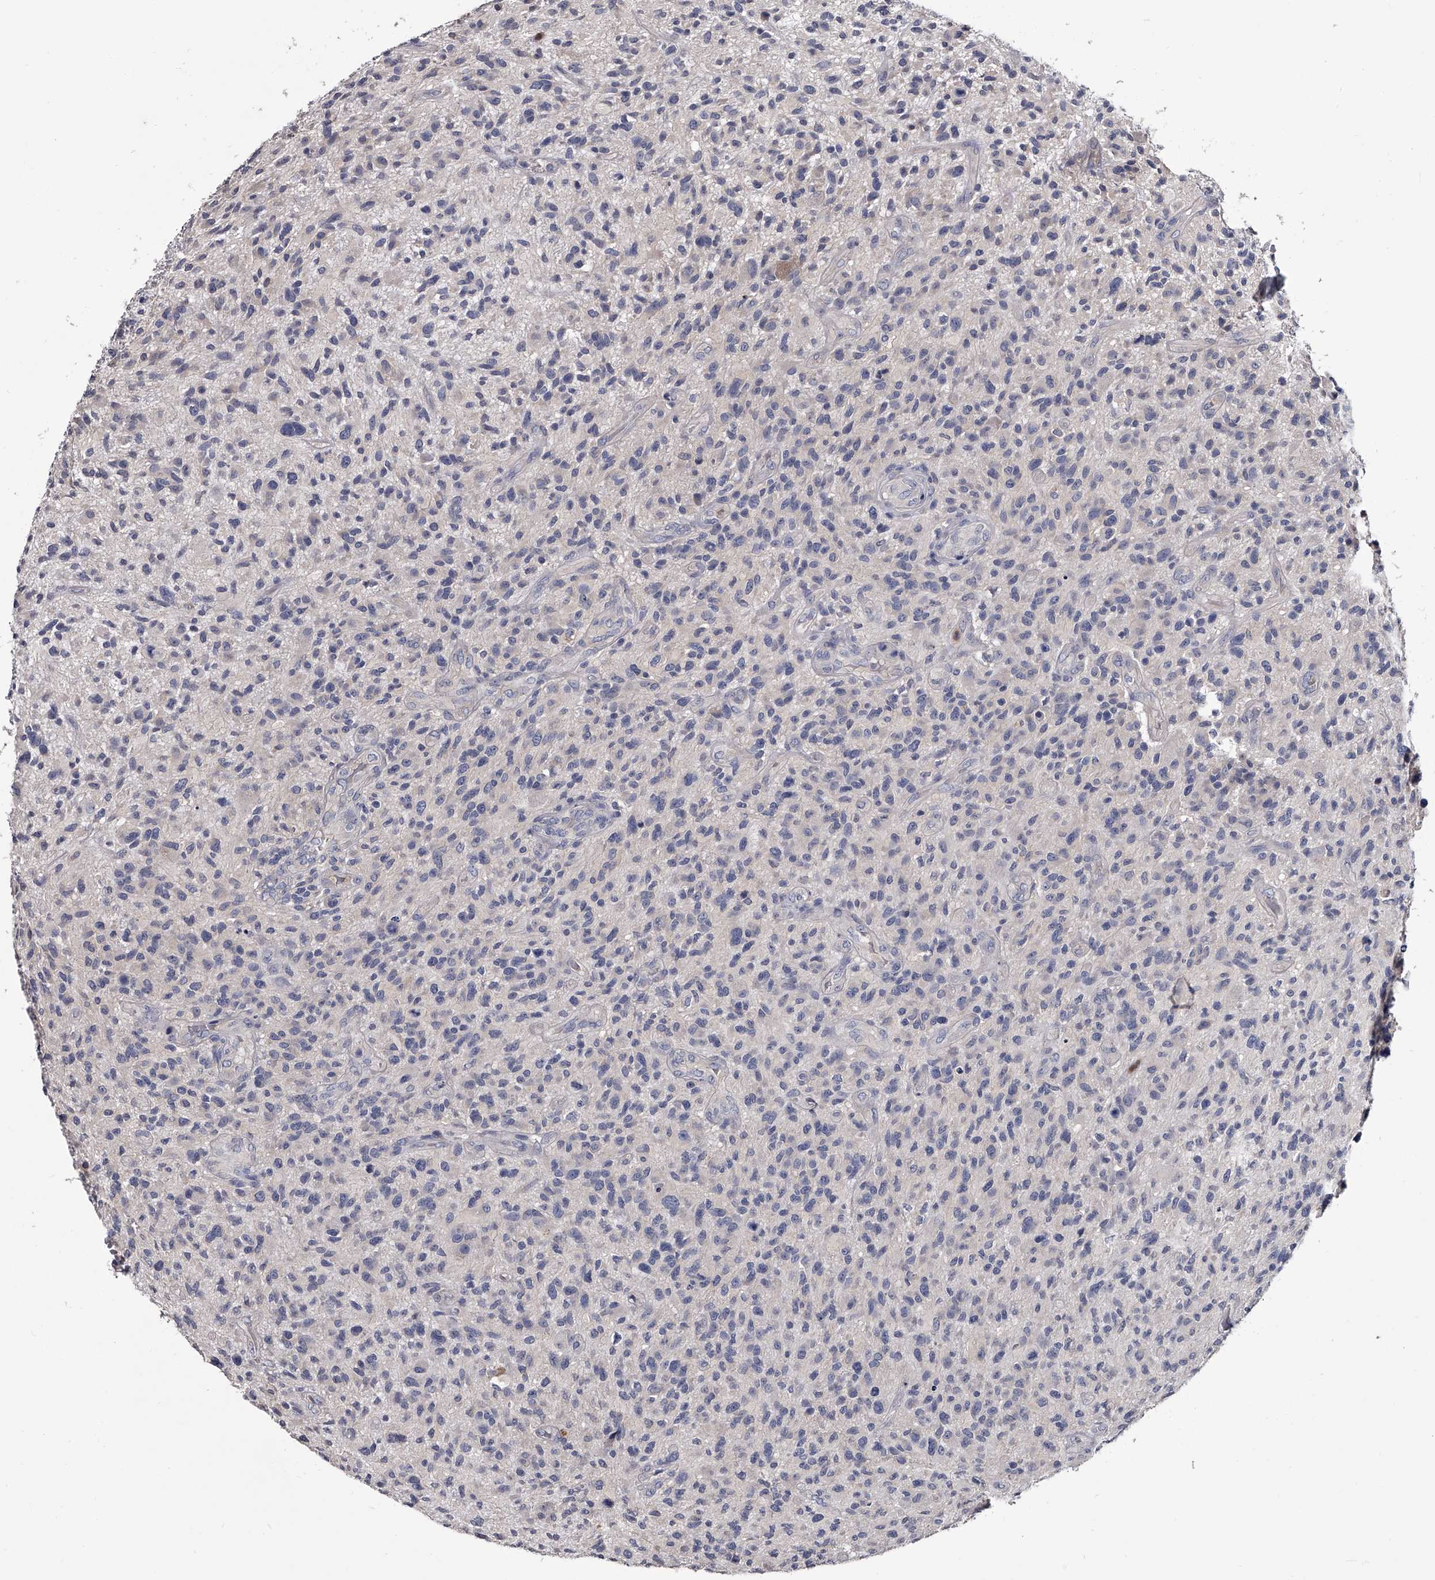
{"staining": {"intensity": "negative", "quantity": "none", "location": "none"}, "tissue": "glioma", "cell_type": "Tumor cells", "image_type": "cancer", "snomed": [{"axis": "morphology", "description": "Glioma, malignant, High grade"}, {"axis": "topography", "description": "Brain"}], "caption": "Immunohistochemical staining of malignant glioma (high-grade) demonstrates no significant positivity in tumor cells. (DAB immunohistochemistry (IHC) with hematoxylin counter stain).", "gene": "GAPVD1", "patient": {"sex": "male", "age": 47}}